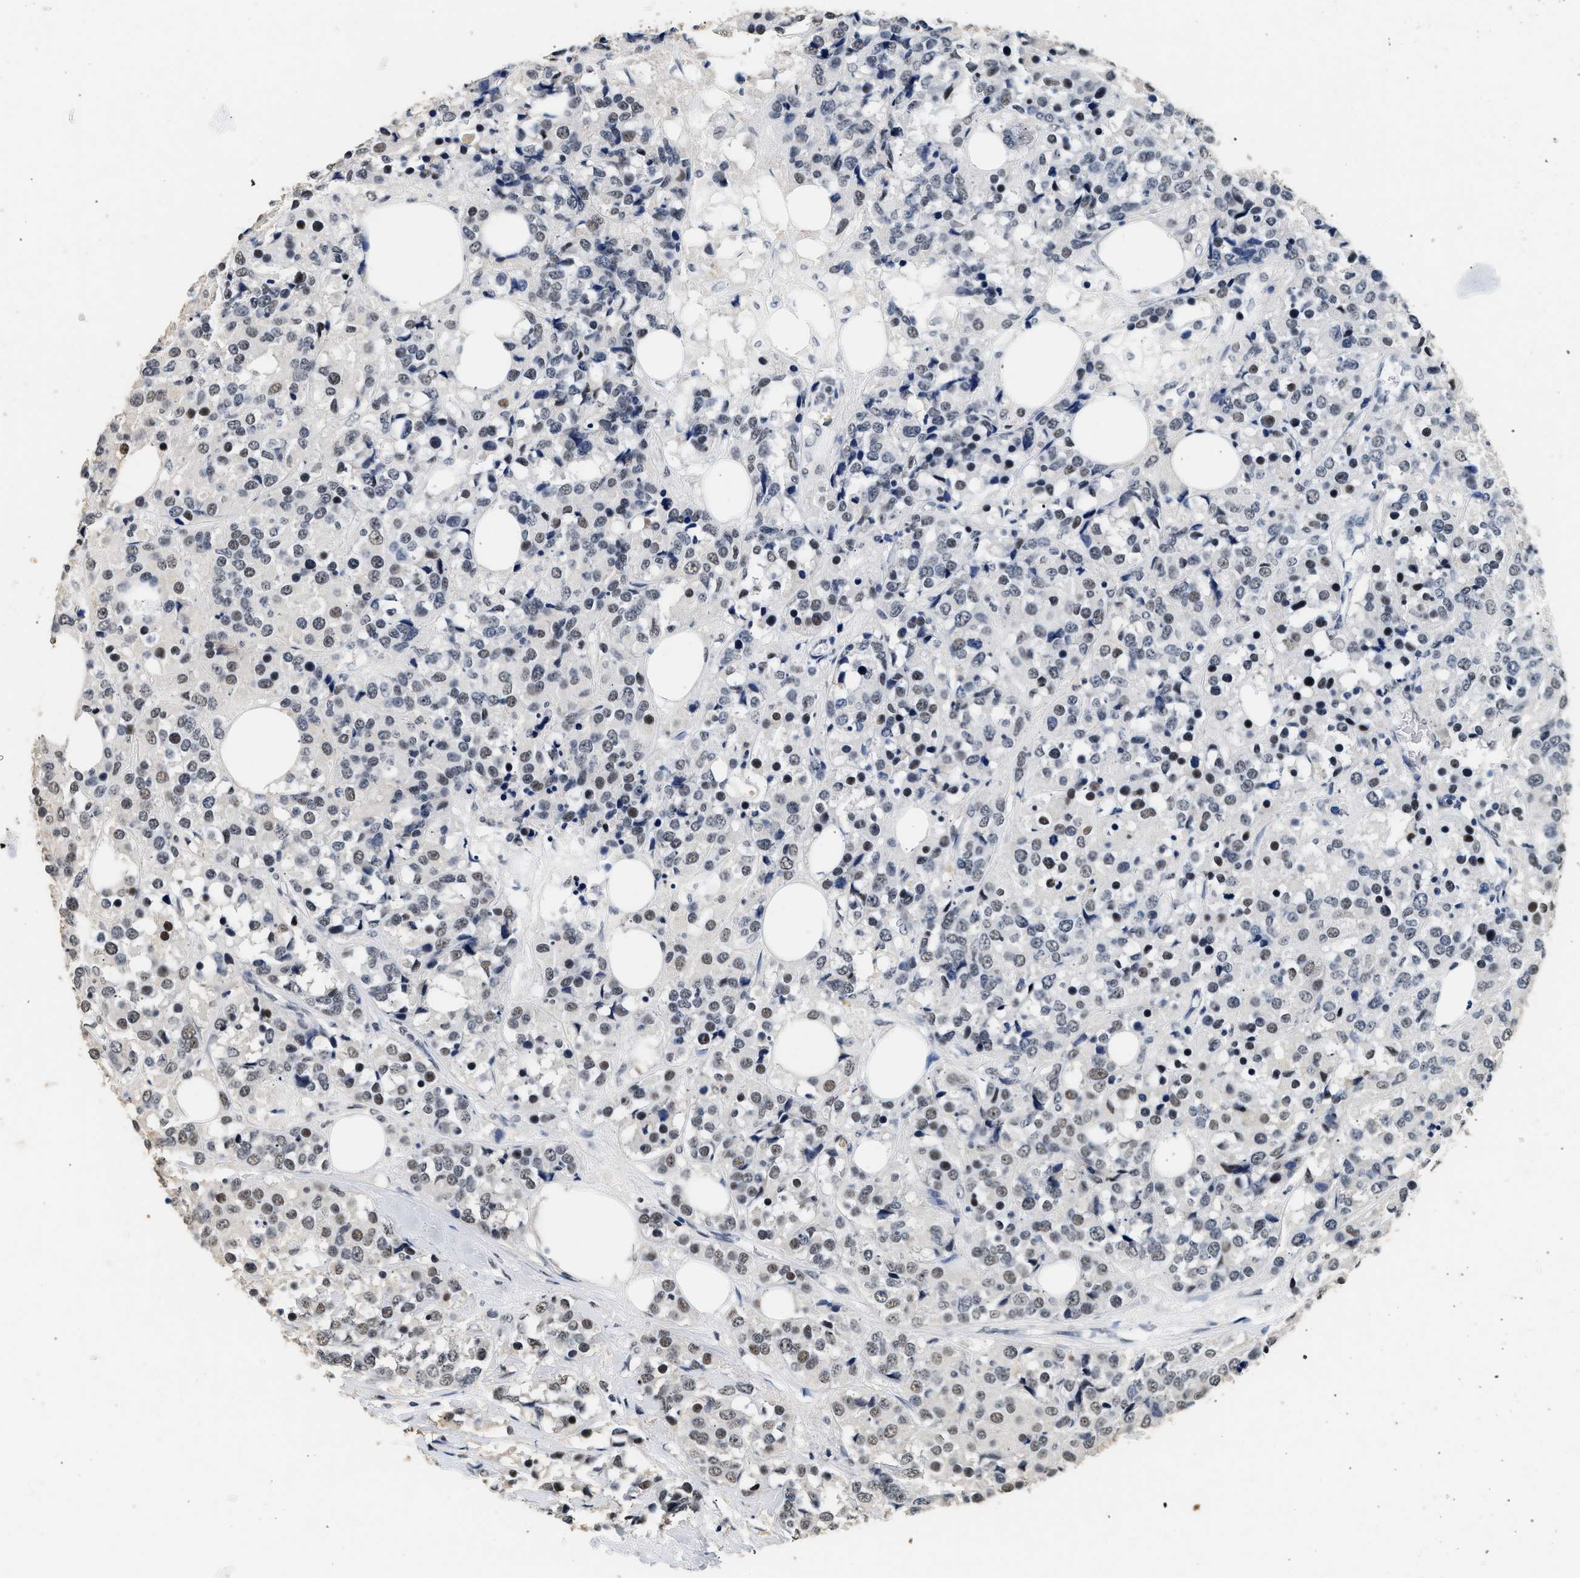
{"staining": {"intensity": "weak", "quantity": "25%-75%", "location": "nuclear"}, "tissue": "breast cancer", "cell_type": "Tumor cells", "image_type": "cancer", "snomed": [{"axis": "morphology", "description": "Lobular carcinoma"}, {"axis": "topography", "description": "Breast"}], "caption": "Tumor cells show low levels of weak nuclear staining in about 25%-75% of cells in human breast cancer.", "gene": "THOC1", "patient": {"sex": "female", "age": 59}}